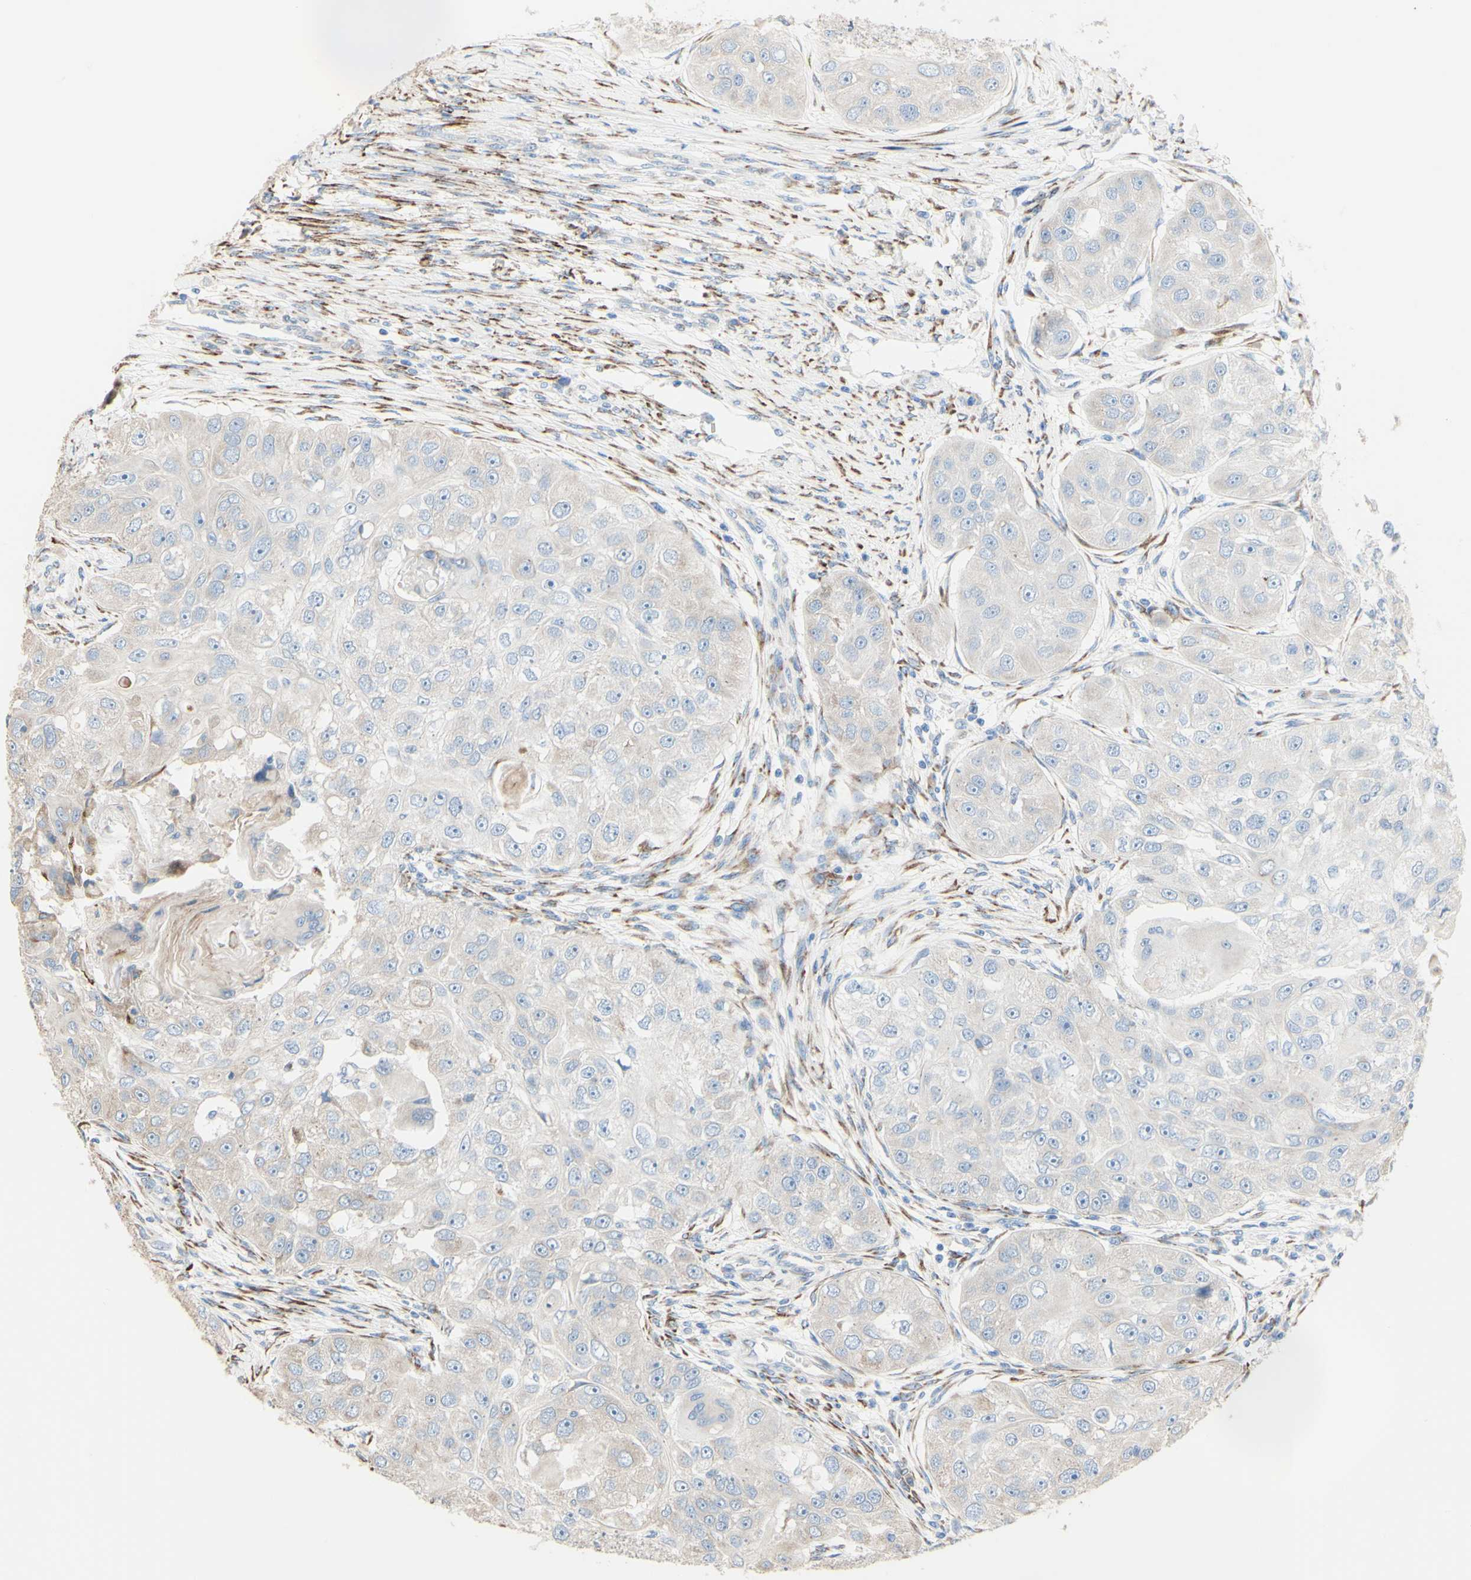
{"staining": {"intensity": "negative", "quantity": "none", "location": "none"}, "tissue": "head and neck cancer", "cell_type": "Tumor cells", "image_type": "cancer", "snomed": [{"axis": "morphology", "description": "Normal tissue, NOS"}, {"axis": "morphology", "description": "Squamous cell carcinoma, NOS"}, {"axis": "topography", "description": "Skeletal muscle"}, {"axis": "topography", "description": "Head-Neck"}], "caption": "High power microscopy image of an IHC image of head and neck squamous cell carcinoma, revealing no significant expression in tumor cells.", "gene": "AGPAT5", "patient": {"sex": "male", "age": 51}}